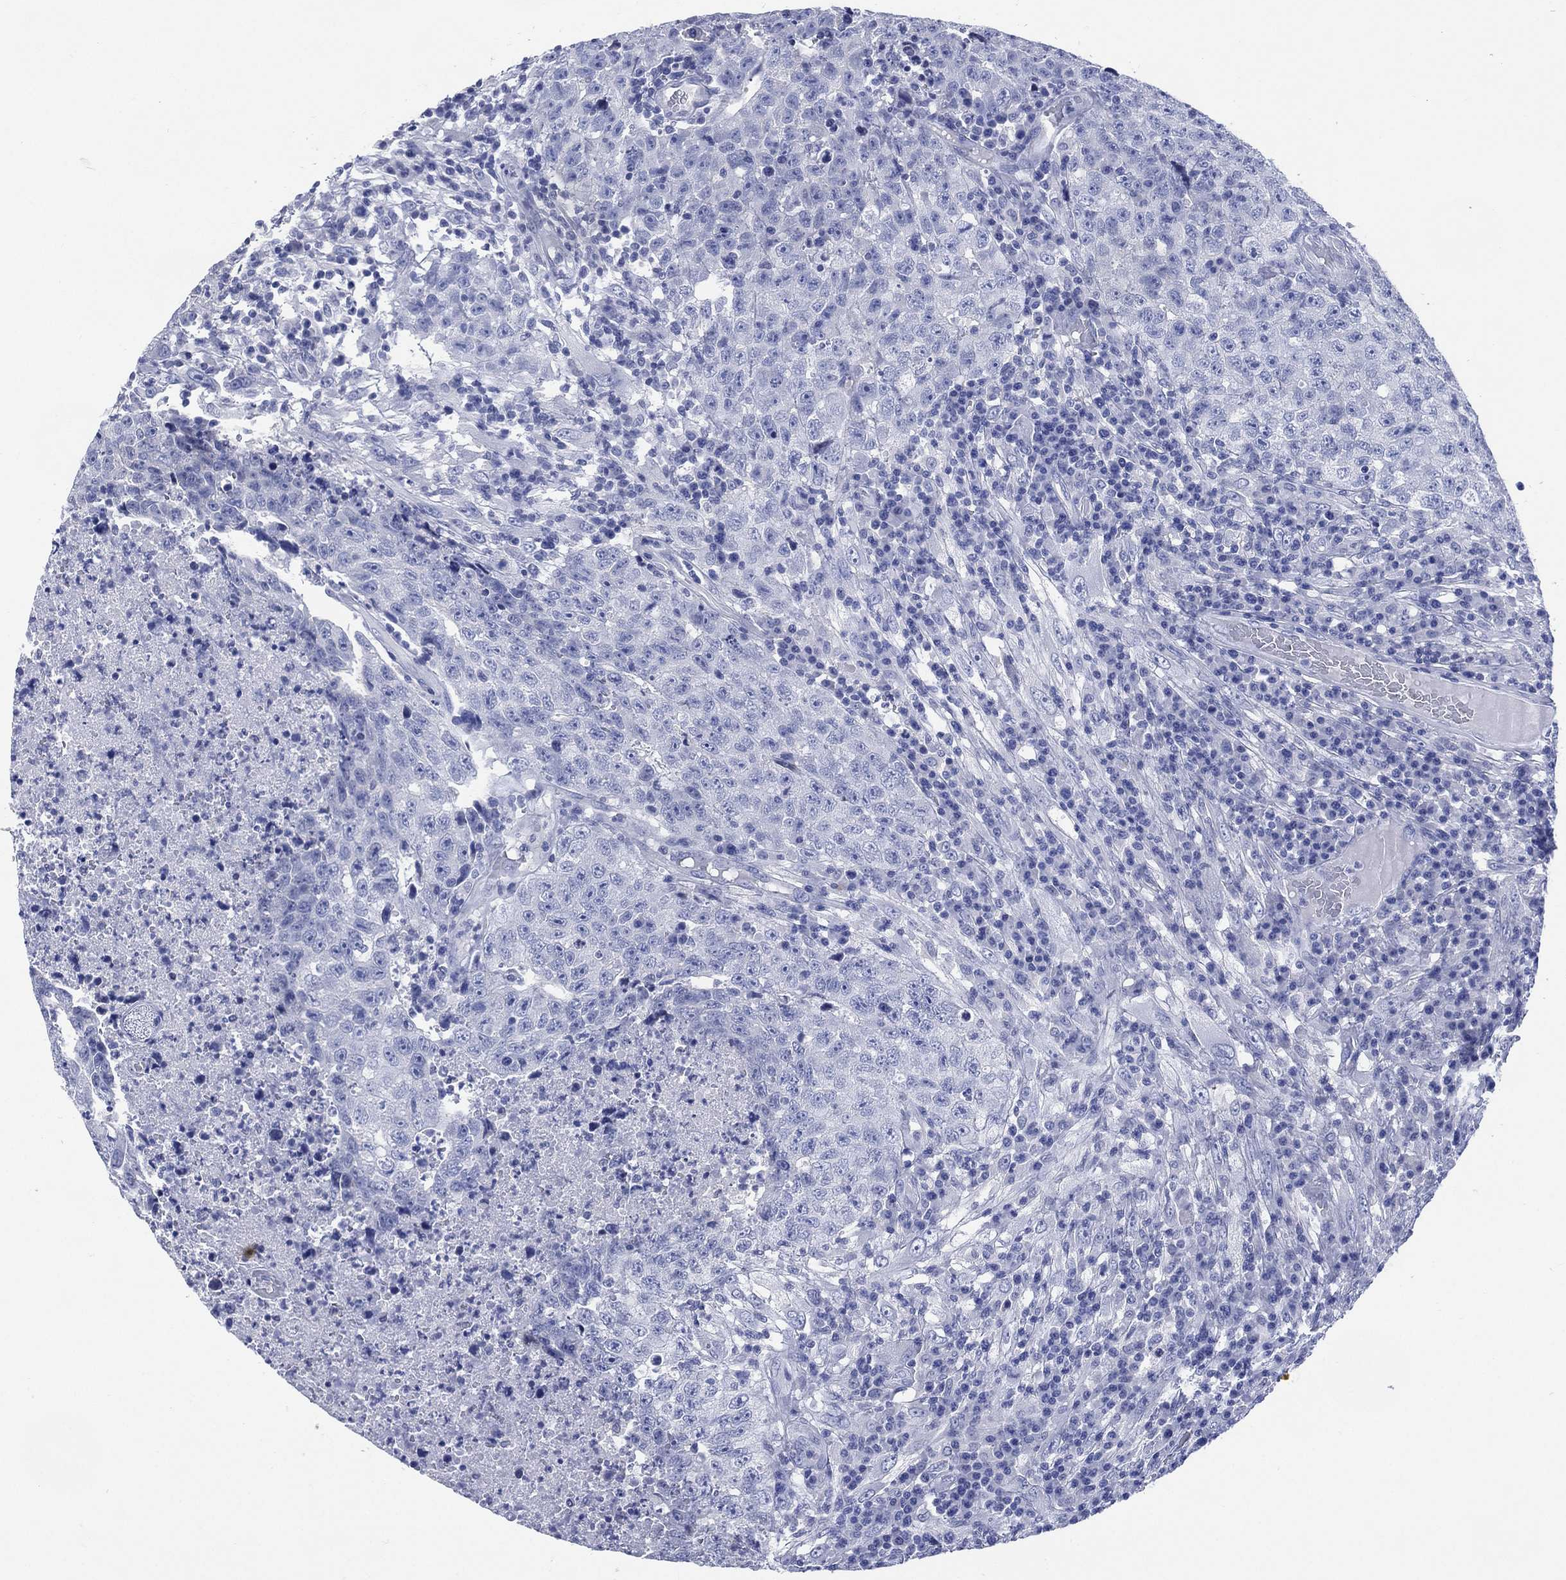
{"staining": {"intensity": "negative", "quantity": "none", "location": "none"}, "tissue": "testis cancer", "cell_type": "Tumor cells", "image_type": "cancer", "snomed": [{"axis": "morphology", "description": "Necrosis, NOS"}, {"axis": "morphology", "description": "Carcinoma, Embryonal, NOS"}, {"axis": "topography", "description": "Testis"}], "caption": "DAB immunohistochemical staining of human testis cancer exhibits no significant positivity in tumor cells.", "gene": "TMEM247", "patient": {"sex": "male", "age": 19}}